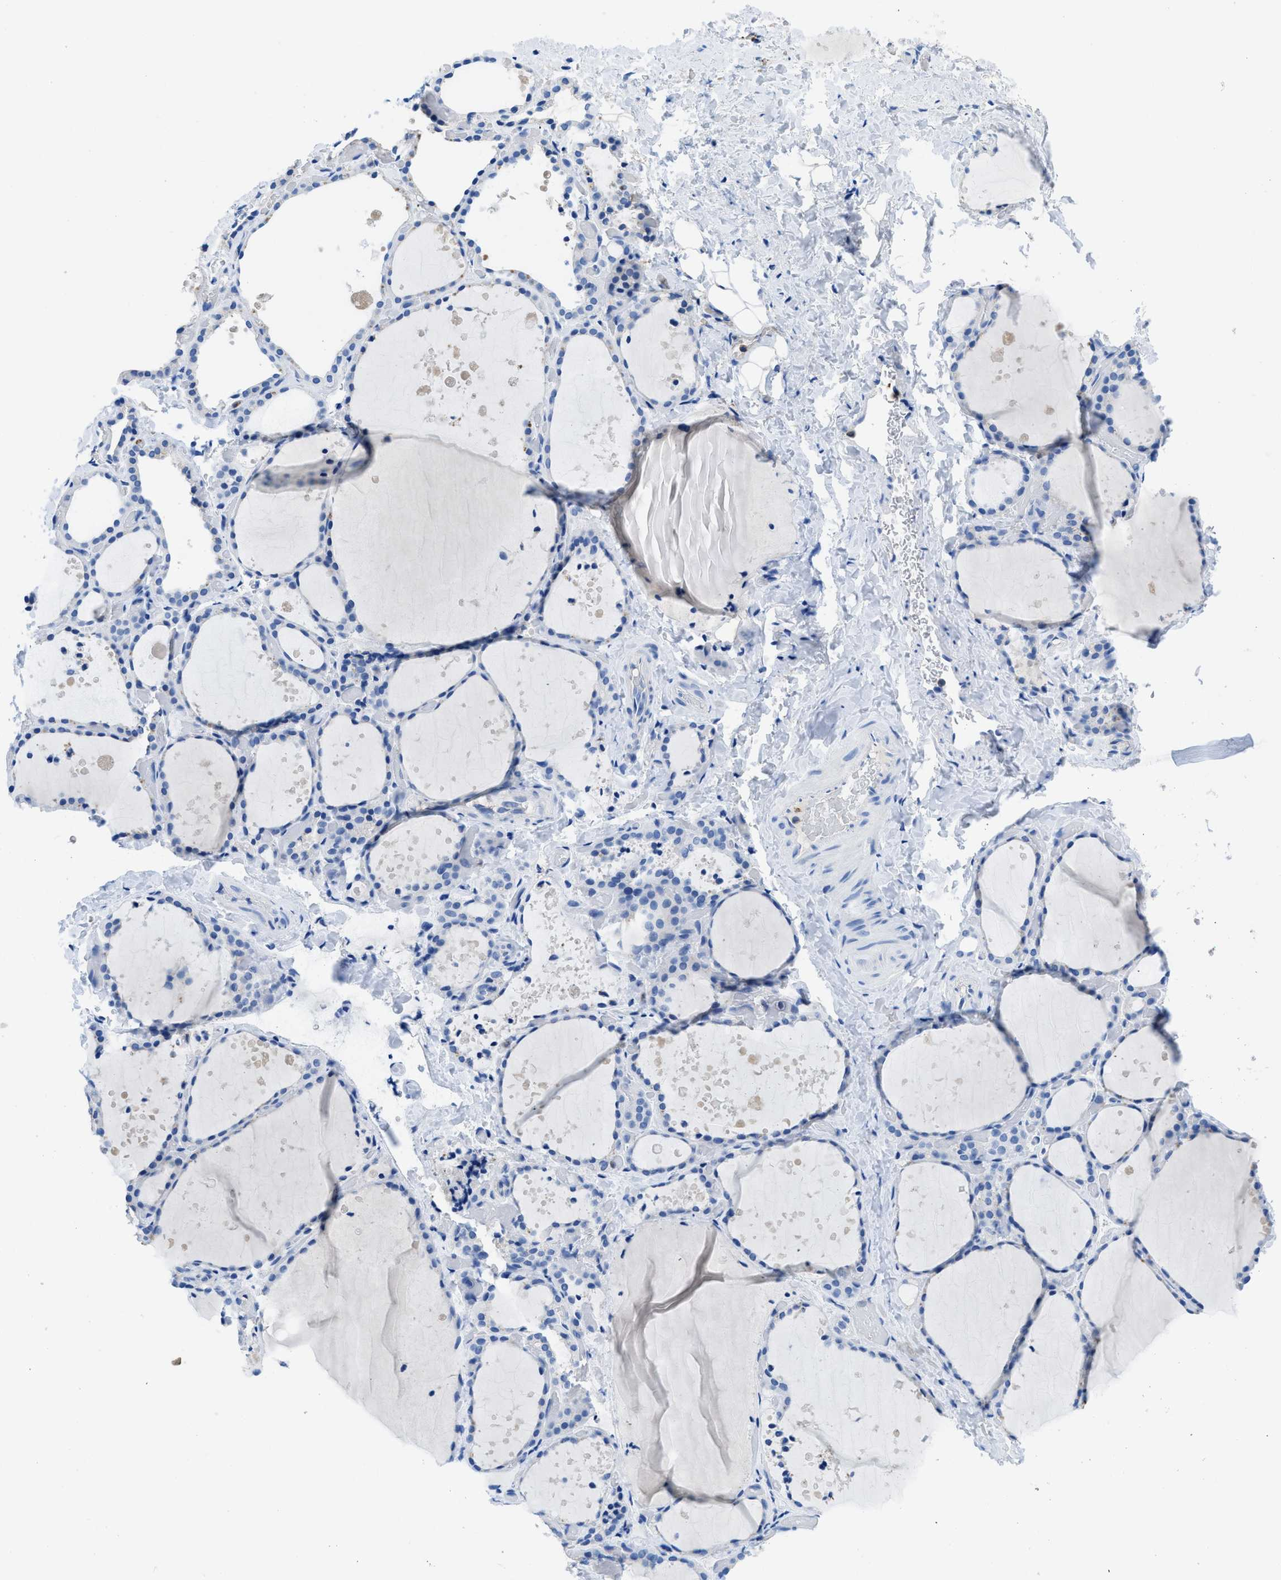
{"staining": {"intensity": "negative", "quantity": "none", "location": "none"}, "tissue": "thyroid gland", "cell_type": "Glandular cells", "image_type": "normal", "snomed": [{"axis": "morphology", "description": "Normal tissue, NOS"}, {"axis": "topography", "description": "Thyroid gland"}], "caption": "Immunohistochemistry (IHC) photomicrograph of unremarkable human thyroid gland stained for a protein (brown), which demonstrates no expression in glandular cells. (DAB (3,3'-diaminobenzidine) immunohistochemistry with hematoxylin counter stain).", "gene": "NEB", "patient": {"sex": "female", "age": 44}}